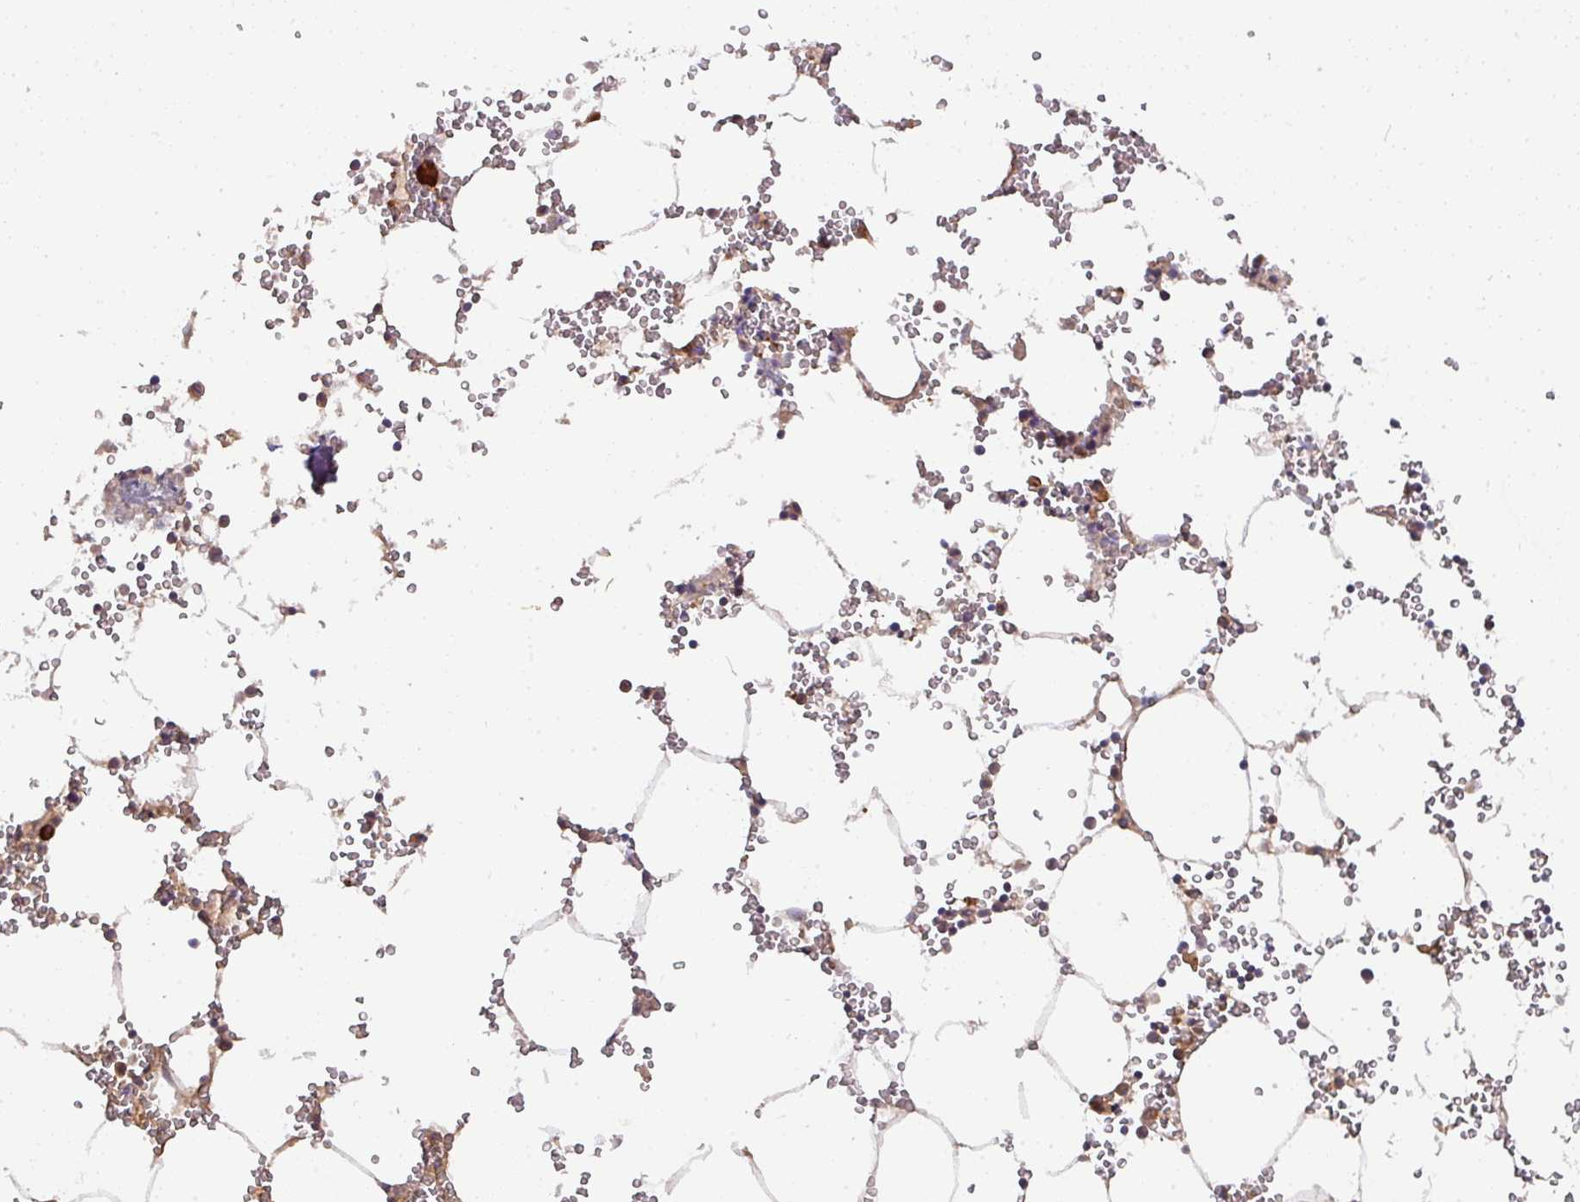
{"staining": {"intensity": "strong", "quantity": "25%-75%", "location": "cytoplasmic/membranous"}, "tissue": "bone marrow", "cell_type": "Hematopoietic cells", "image_type": "normal", "snomed": [{"axis": "morphology", "description": "Normal tissue, NOS"}, {"axis": "topography", "description": "Bone marrow"}], "caption": "A micrograph showing strong cytoplasmic/membranous staining in approximately 25%-75% of hematopoietic cells in unremarkable bone marrow, as visualized by brown immunohistochemical staining.", "gene": "GALP", "patient": {"sex": "male", "age": 54}}